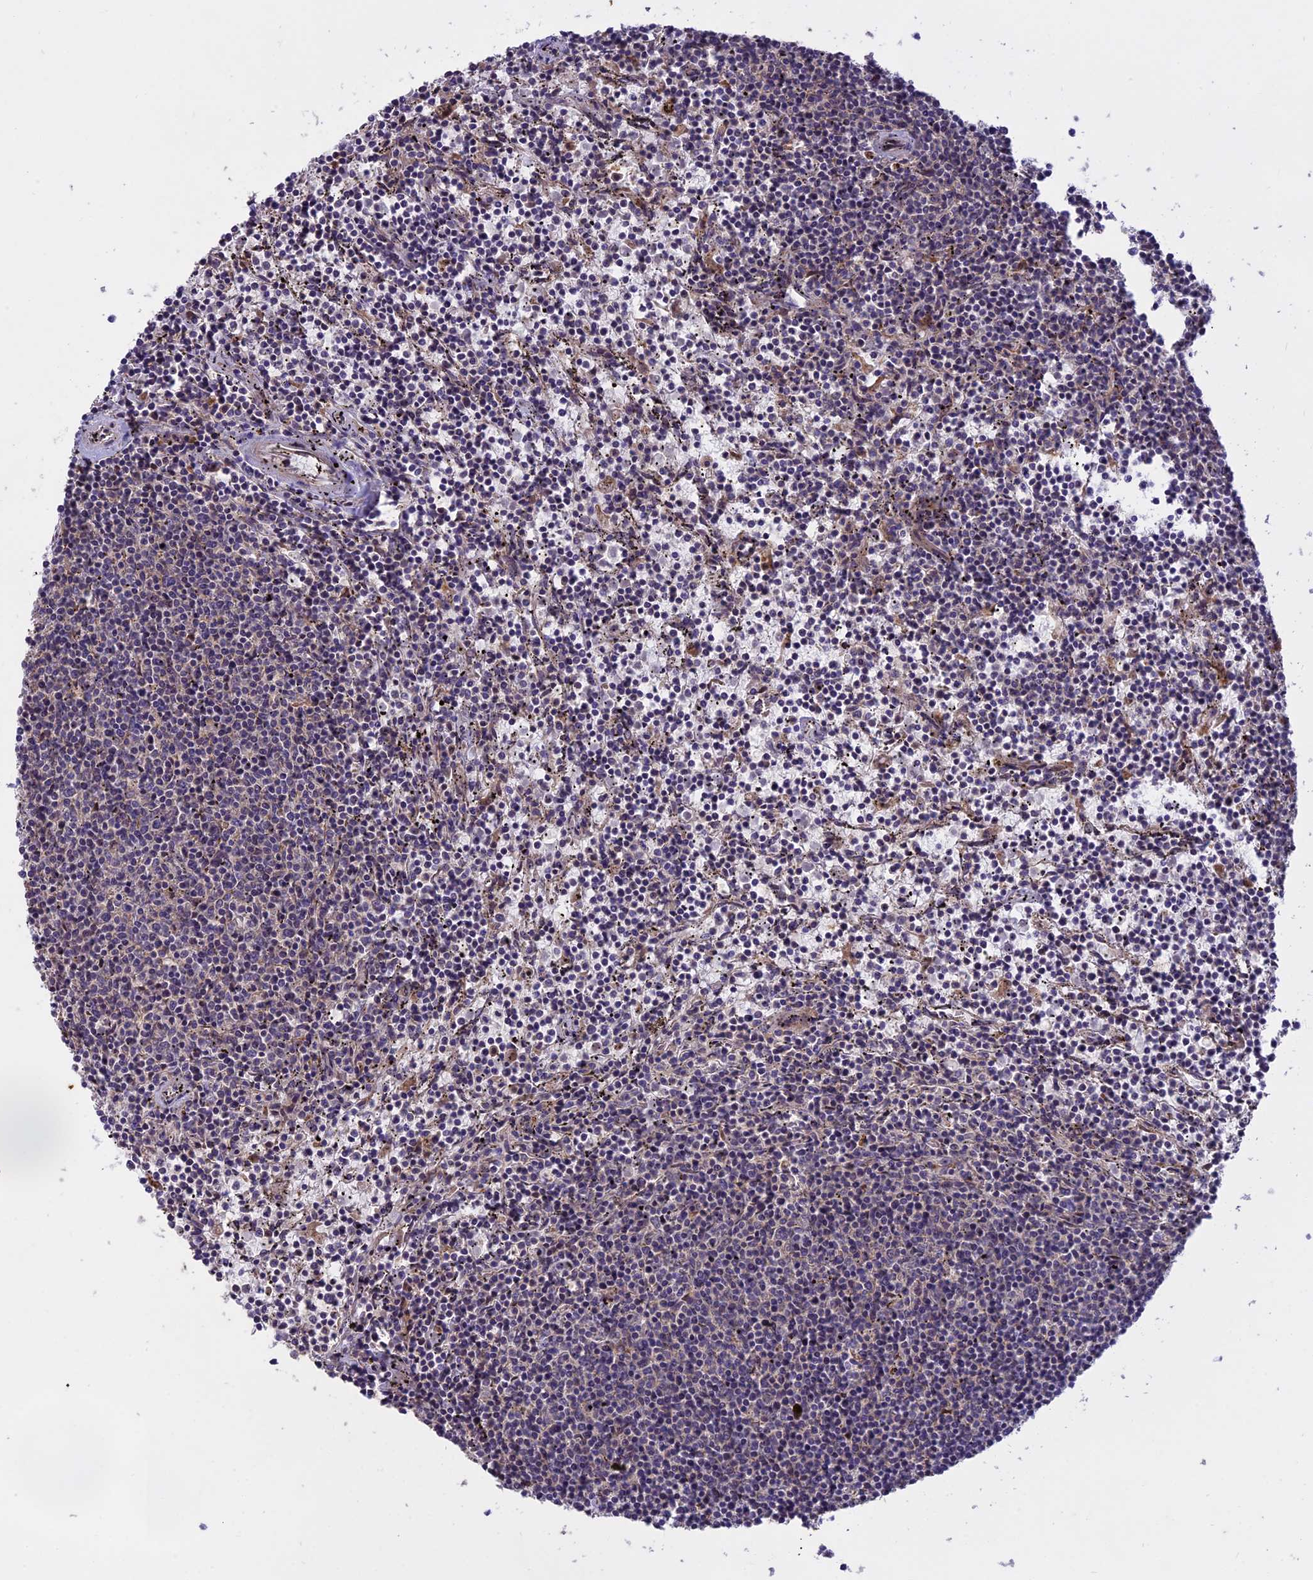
{"staining": {"intensity": "negative", "quantity": "none", "location": "none"}, "tissue": "lymphoma", "cell_type": "Tumor cells", "image_type": "cancer", "snomed": [{"axis": "morphology", "description": "Malignant lymphoma, non-Hodgkin's type, Low grade"}, {"axis": "topography", "description": "Spleen"}], "caption": "Immunohistochemical staining of human low-grade malignant lymphoma, non-Hodgkin's type reveals no significant positivity in tumor cells. (DAB IHC, high magnification).", "gene": "MEMO1", "patient": {"sex": "female", "age": 50}}